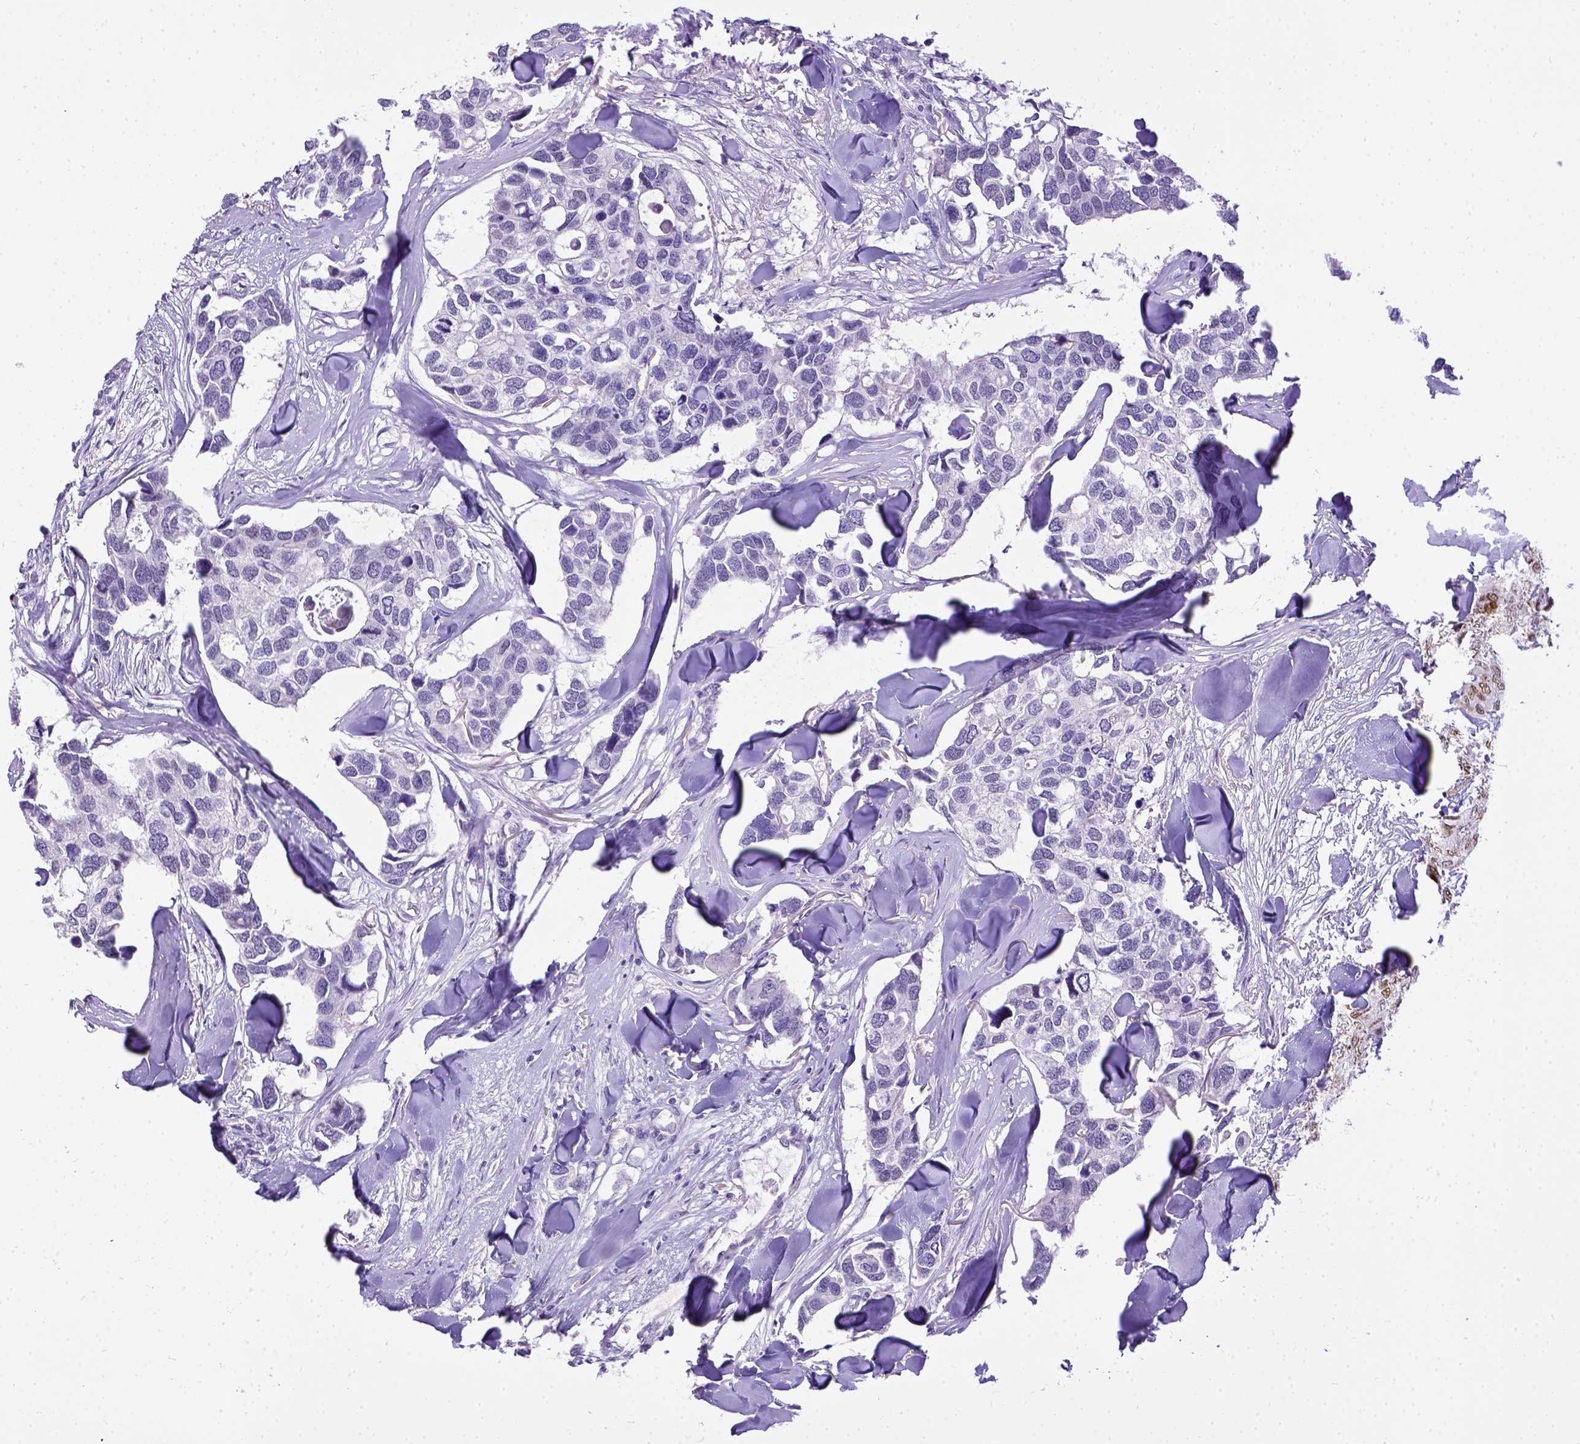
{"staining": {"intensity": "negative", "quantity": "none", "location": "none"}, "tissue": "breast cancer", "cell_type": "Tumor cells", "image_type": "cancer", "snomed": [{"axis": "morphology", "description": "Duct carcinoma"}, {"axis": "topography", "description": "Breast"}], "caption": "Tumor cells show no significant positivity in intraductal carcinoma (breast). Brightfield microscopy of immunohistochemistry (IHC) stained with DAB (3,3'-diaminobenzidine) (brown) and hematoxylin (blue), captured at high magnification.", "gene": "ESR1", "patient": {"sex": "female", "age": 83}}